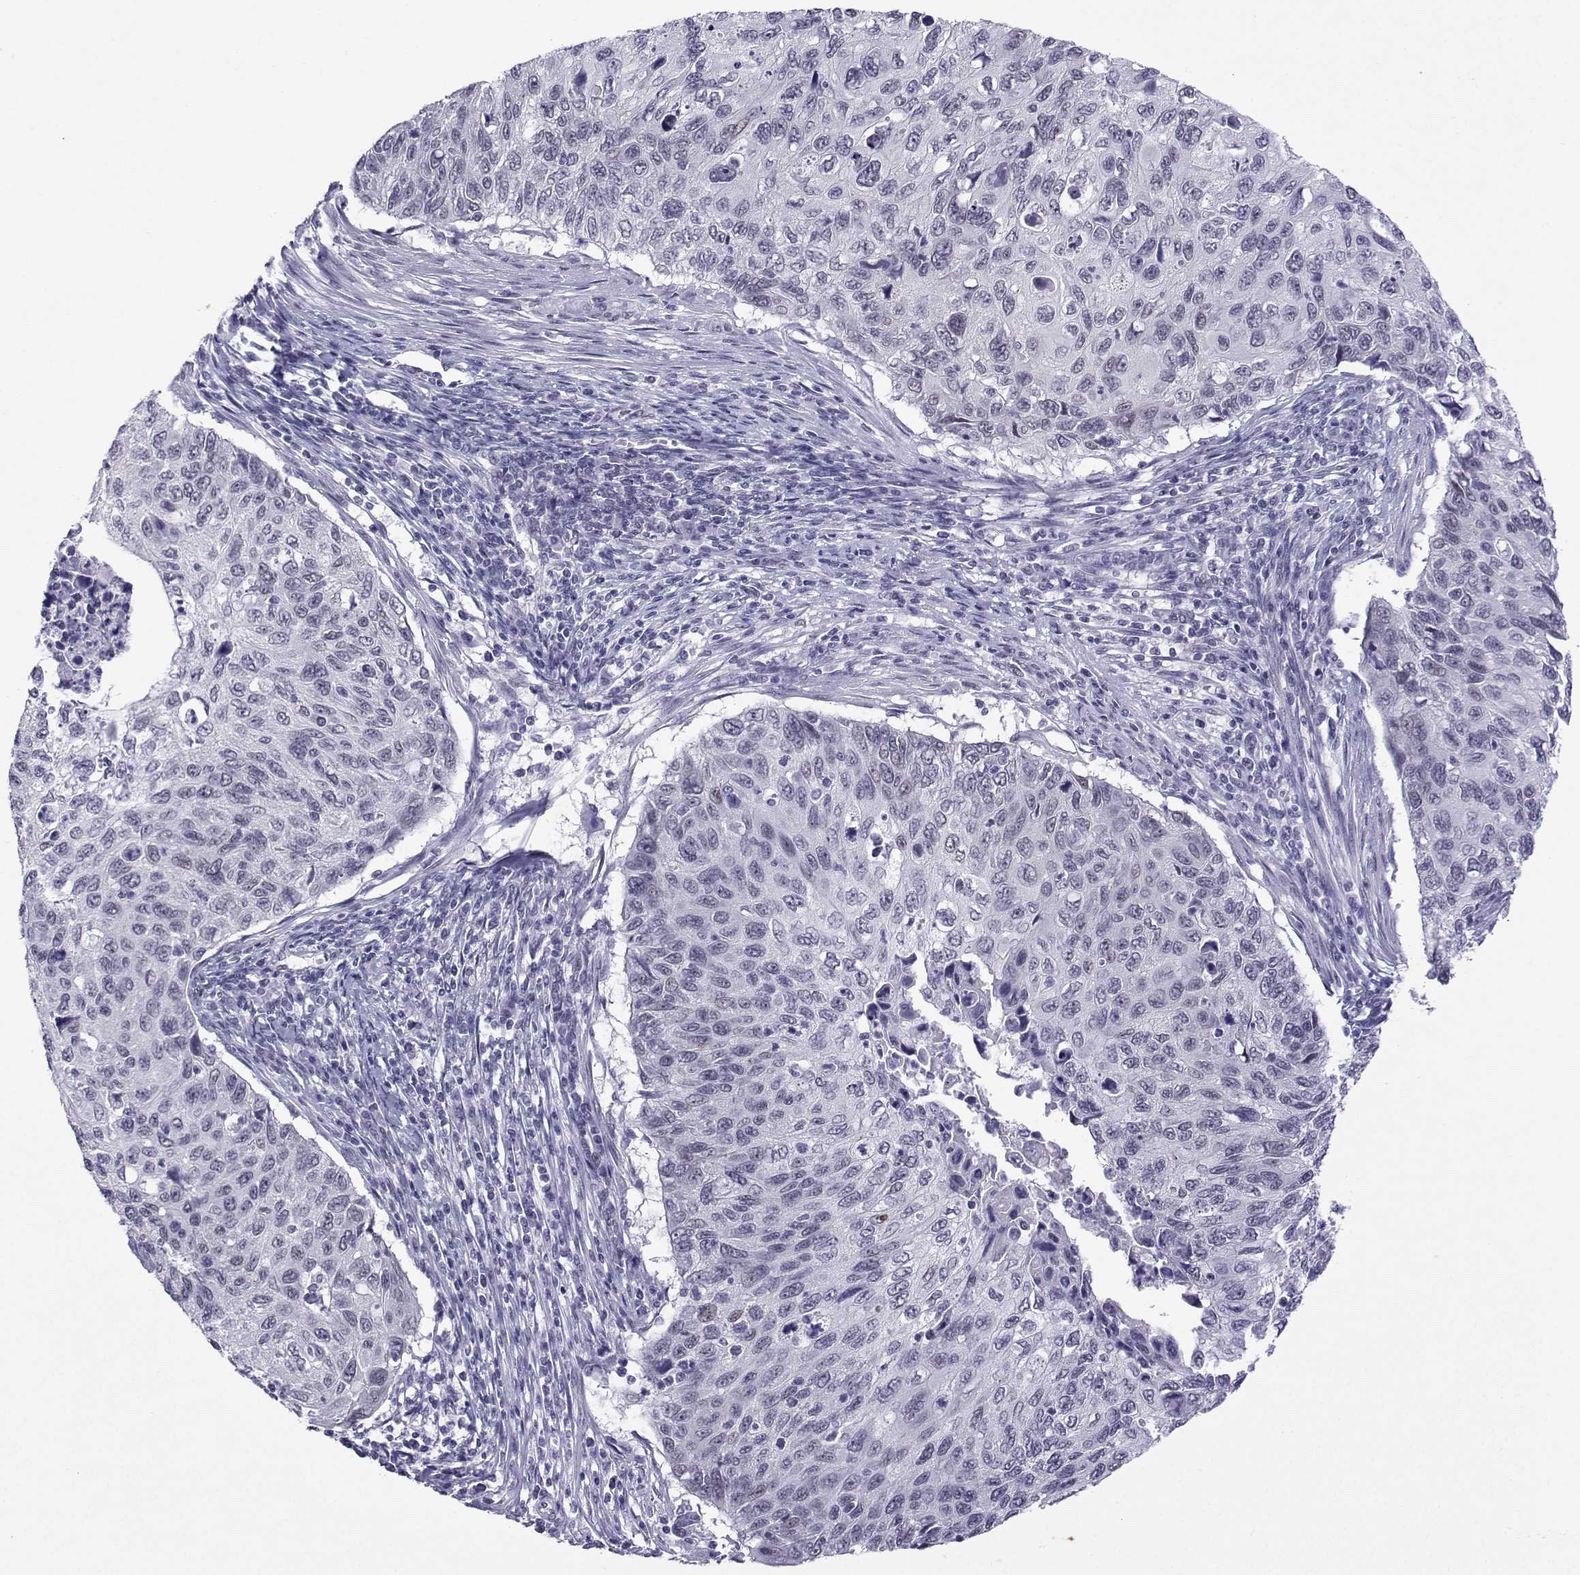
{"staining": {"intensity": "negative", "quantity": "none", "location": "none"}, "tissue": "cervical cancer", "cell_type": "Tumor cells", "image_type": "cancer", "snomed": [{"axis": "morphology", "description": "Squamous cell carcinoma, NOS"}, {"axis": "topography", "description": "Cervix"}], "caption": "A high-resolution photomicrograph shows immunohistochemistry staining of cervical squamous cell carcinoma, which reveals no significant staining in tumor cells.", "gene": "LORICRIN", "patient": {"sex": "female", "age": 70}}